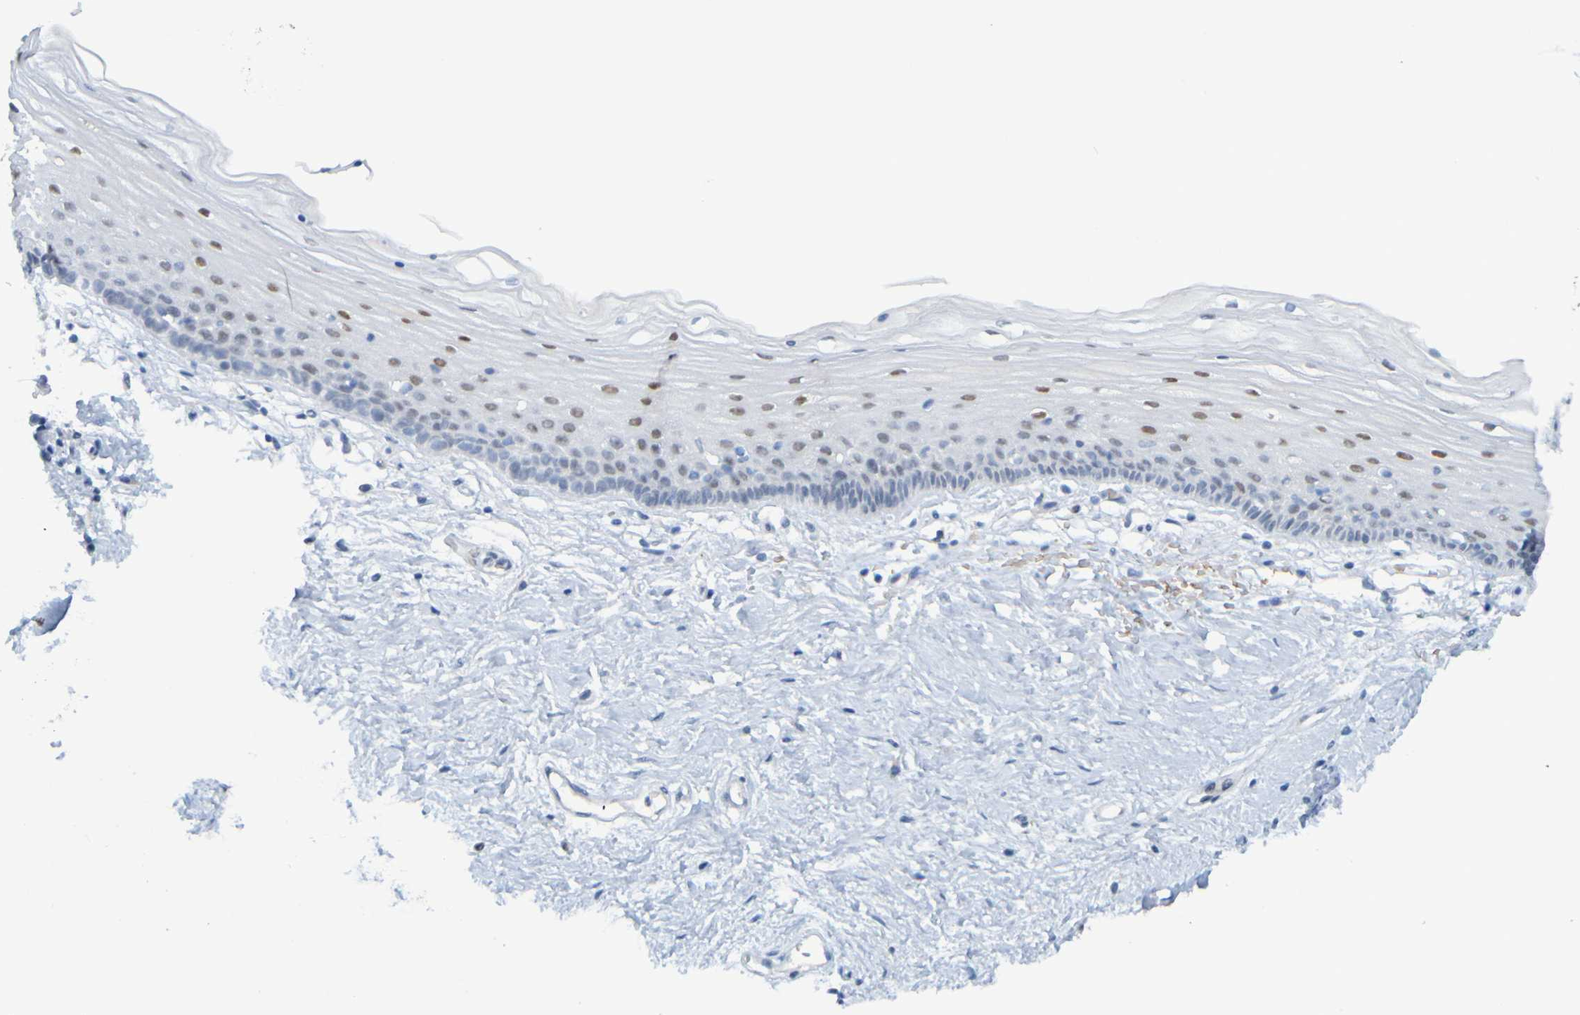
{"staining": {"intensity": "moderate", "quantity": "<25%", "location": "nuclear"}, "tissue": "vagina", "cell_type": "Squamous epithelial cells", "image_type": "normal", "snomed": [{"axis": "morphology", "description": "Normal tissue, NOS"}, {"axis": "topography", "description": "Vagina"}], "caption": "Normal vagina displays moderate nuclear expression in approximately <25% of squamous epithelial cells.", "gene": "USP36", "patient": {"sex": "female", "age": 44}}